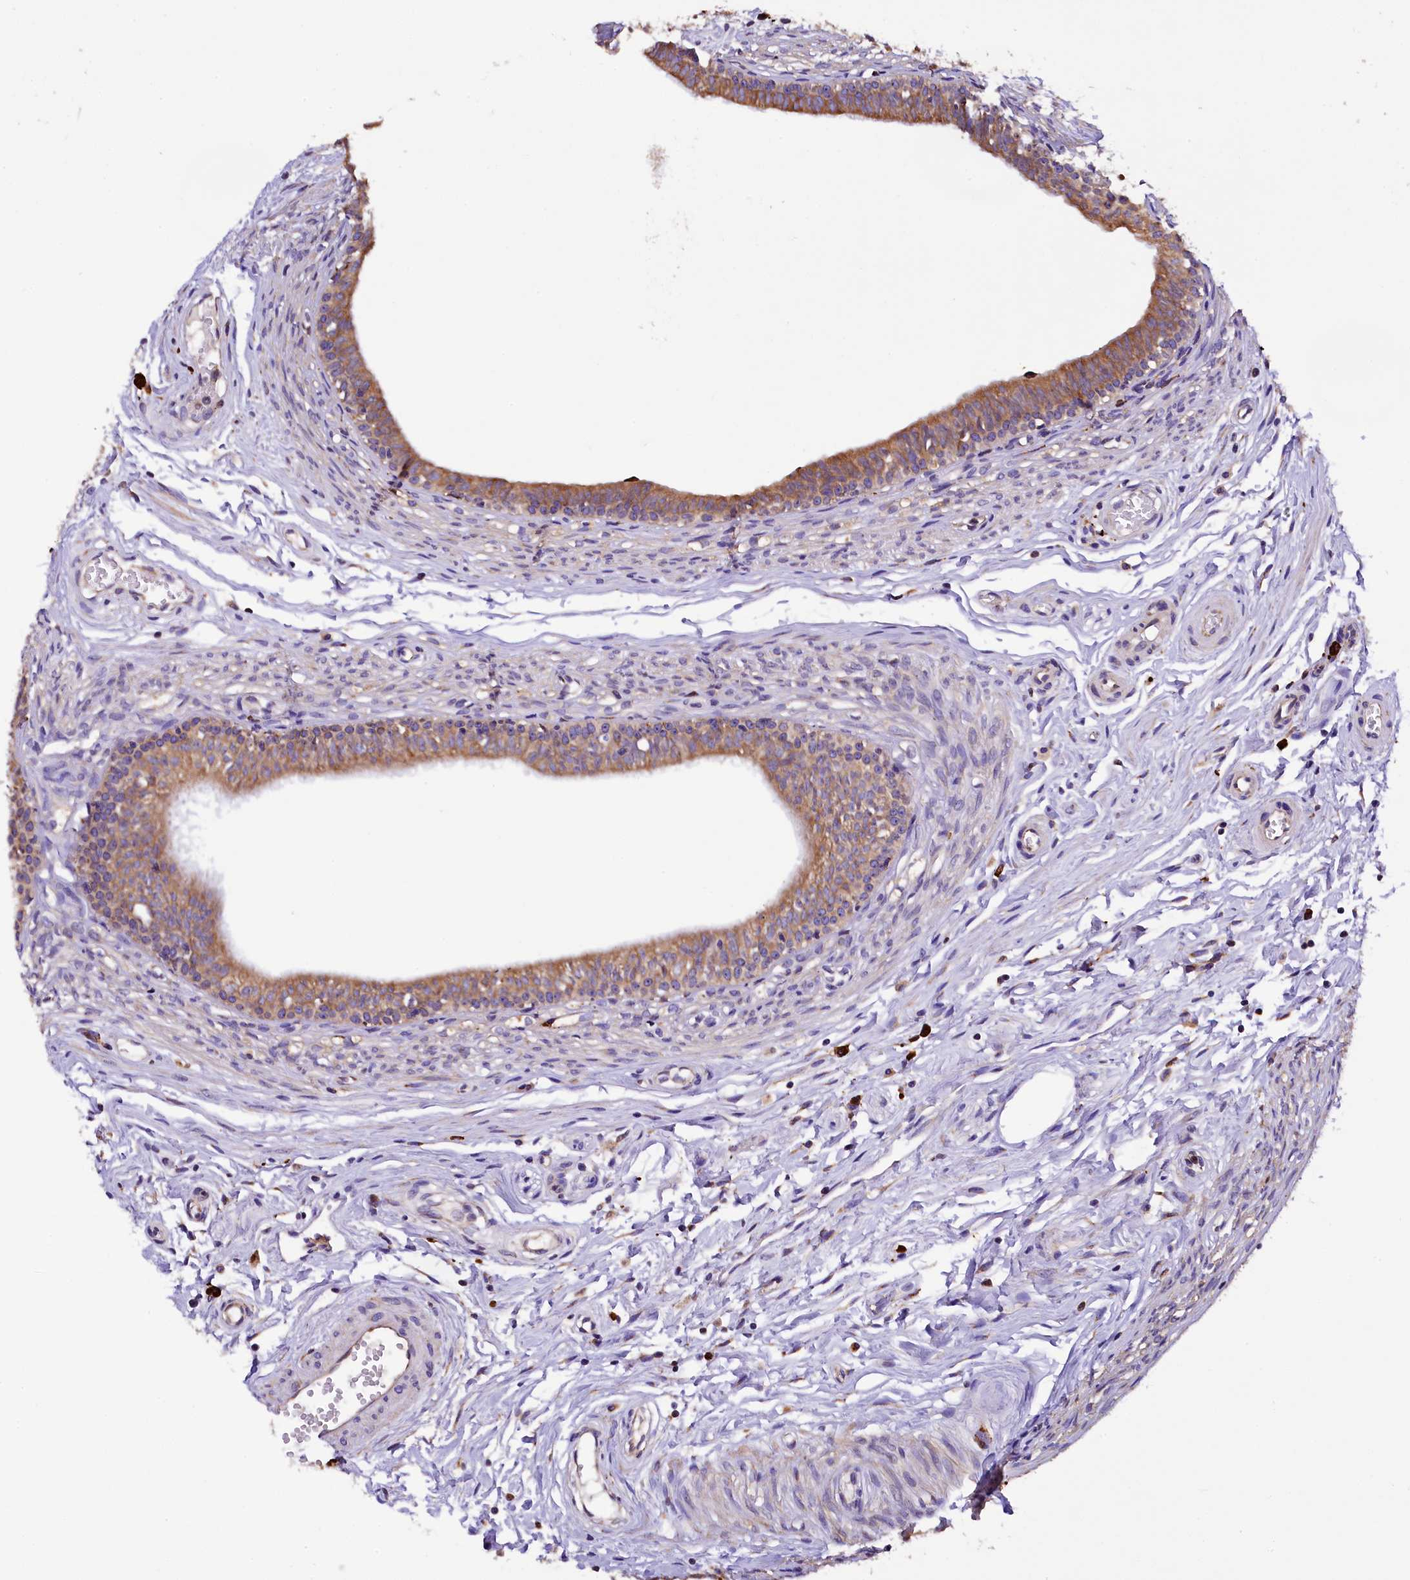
{"staining": {"intensity": "moderate", "quantity": ">75%", "location": "cytoplasmic/membranous"}, "tissue": "epididymis", "cell_type": "Glandular cells", "image_type": "normal", "snomed": [{"axis": "morphology", "description": "Normal tissue, NOS"}, {"axis": "topography", "description": "Epididymis, spermatic cord, NOS"}], "caption": "Immunohistochemical staining of benign epididymis demonstrates >75% levels of moderate cytoplasmic/membranous protein staining in approximately >75% of glandular cells. (Brightfield microscopy of DAB IHC at high magnification).", "gene": "CAPS2", "patient": {"sex": "male", "age": 22}}